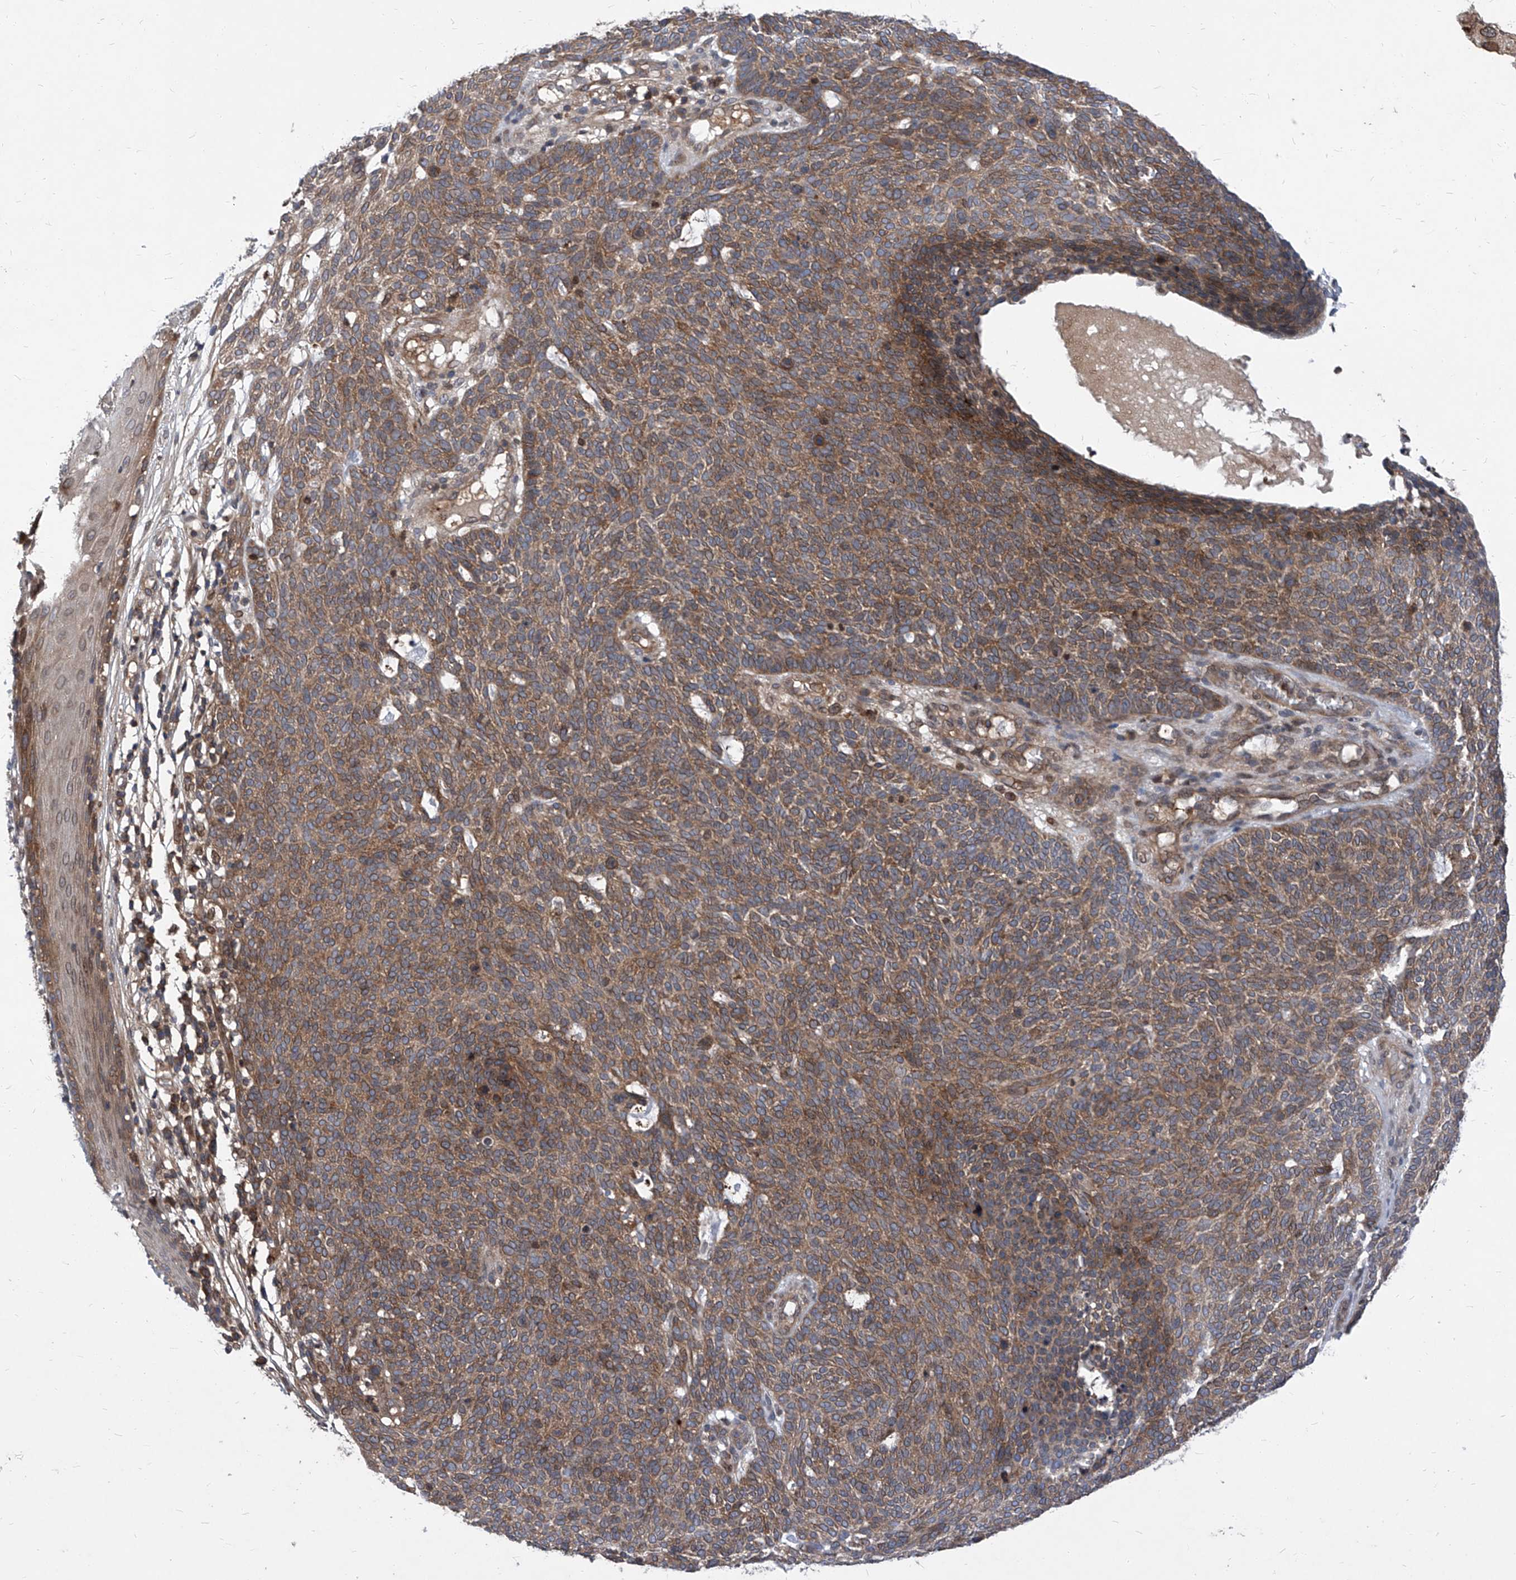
{"staining": {"intensity": "moderate", "quantity": ">75%", "location": "cytoplasmic/membranous"}, "tissue": "skin cancer", "cell_type": "Tumor cells", "image_type": "cancer", "snomed": [{"axis": "morphology", "description": "Squamous cell carcinoma, NOS"}, {"axis": "topography", "description": "Skin"}], "caption": "Brown immunohistochemical staining in human skin cancer demonstrates moderate cytoplasmic/membranous staining in approximately >75% of tumor cells. The staining was performed using DAB, with brown indicating positive protein expression. Nuclei are stained blue with hematoxylin.", "gene": "KPNB1", "patient": {"sex": "female", "age": 90}}